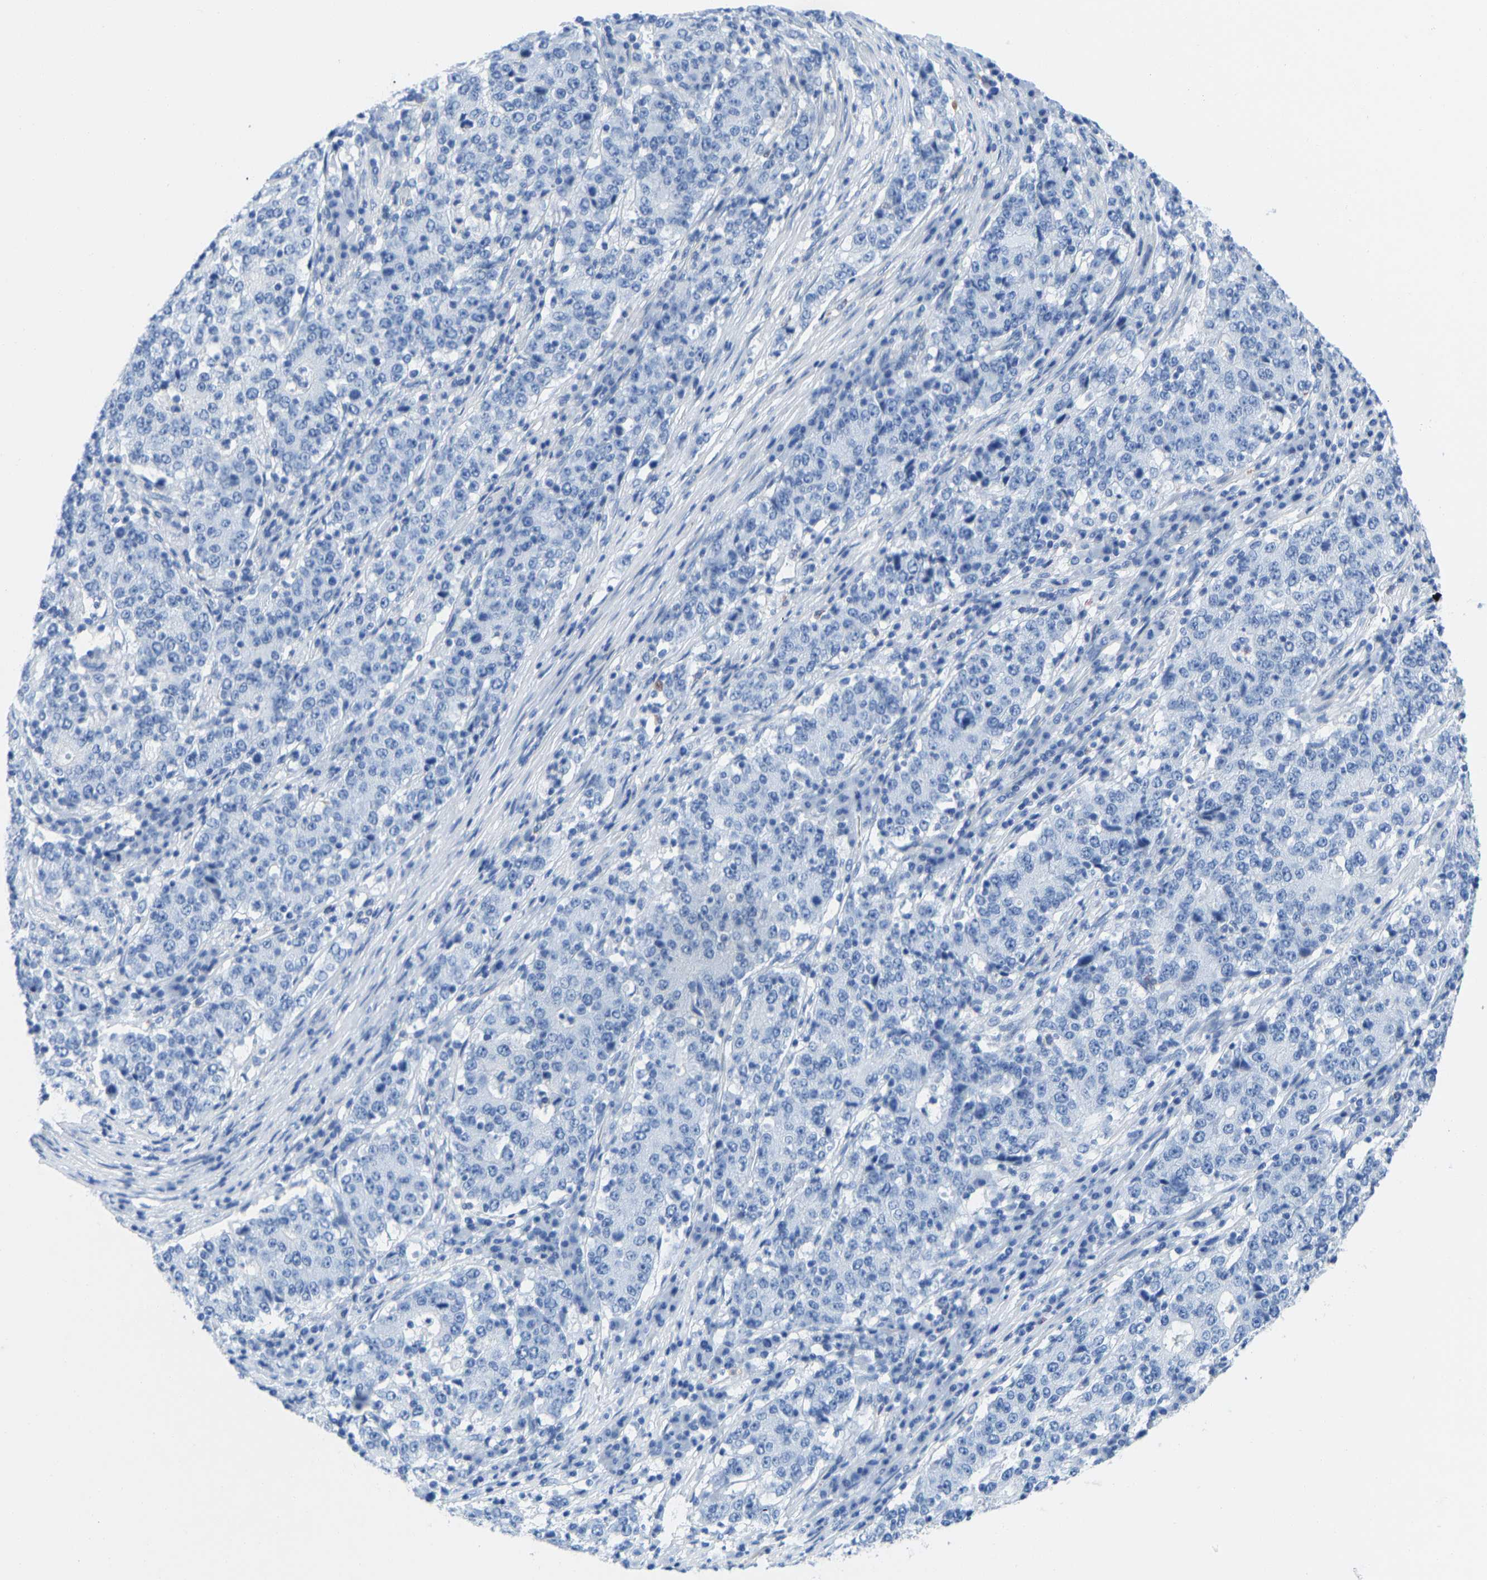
{"staining": {"intensity": "negative", "quantity": "none", "location": "none"}, "tissue": "stomach cancer", "cell_type": "Tumor cells", "image_type": "cancer", "snomed": [{"axis": "morphology", "description": "Adenocarcinoma, NOS"}, {"axis": "topography", "description": "Stomach"}], "caption": "Protein analysis of stomach cancer reveals no significant positivity in tumor cells.", "gene": "NKAIN3", "patient": {"sex": "male", "age": 59}}